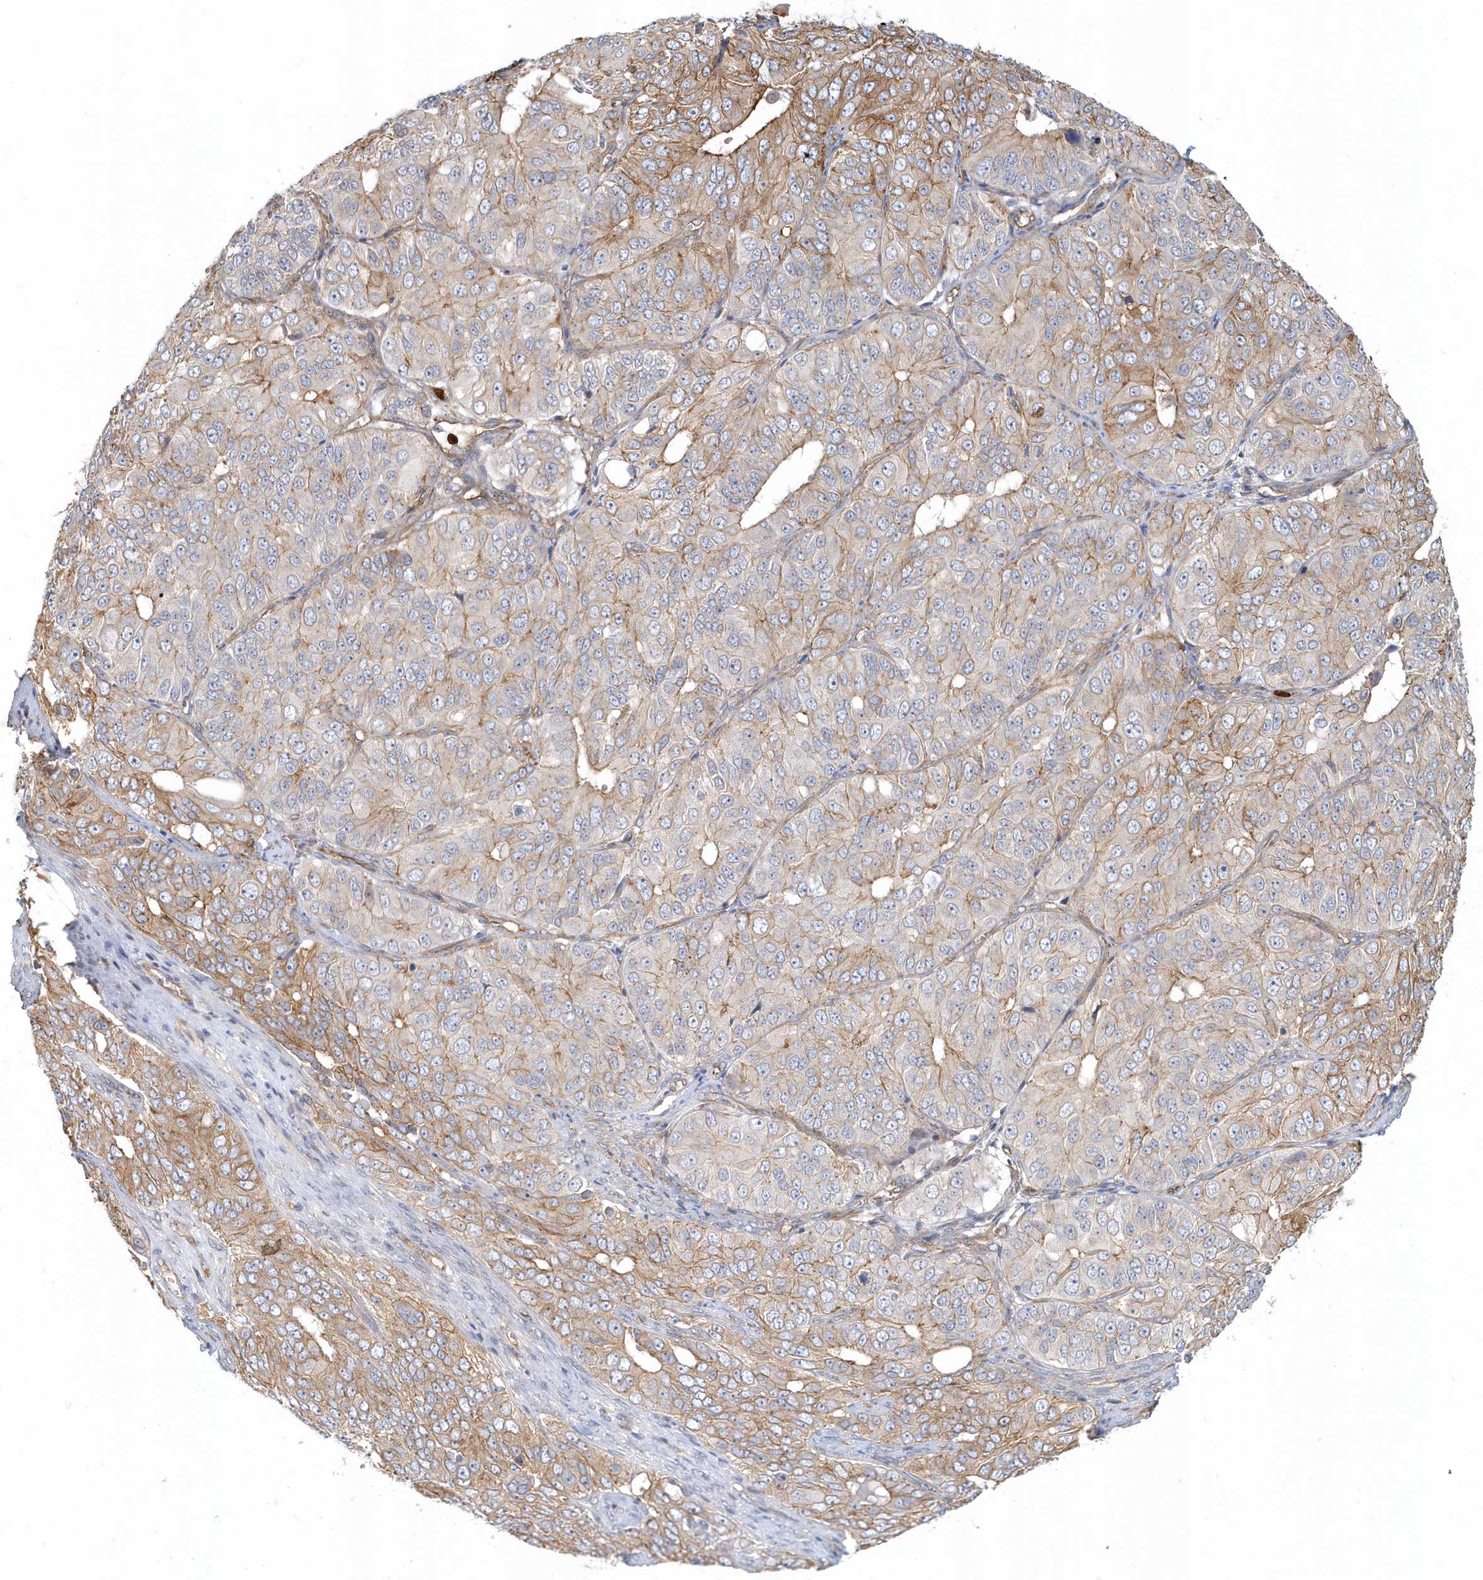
{"staining": {"intensity": "moderate", "quantity": ">75%", "location": "cytoplasmic/membranous"}, "tissue": "ovarian cancer", "cell_type": "Tumor cells", "image_type": "cancer", "snomed": [{"axis": "morphology", "description": "Carcinoma, endometroid"}, {"axis": "topography", "description": "Ovary"}], "caption": "Endometroid carcinoma (ovarian) tissue demonstrates moderate cytoplasmic/membranous staining in approximately >75% of tumor cells, visualized by immunohistochemistry.", "gene": "DNAH1", "patient": {"sex": "female", "age": 51}}